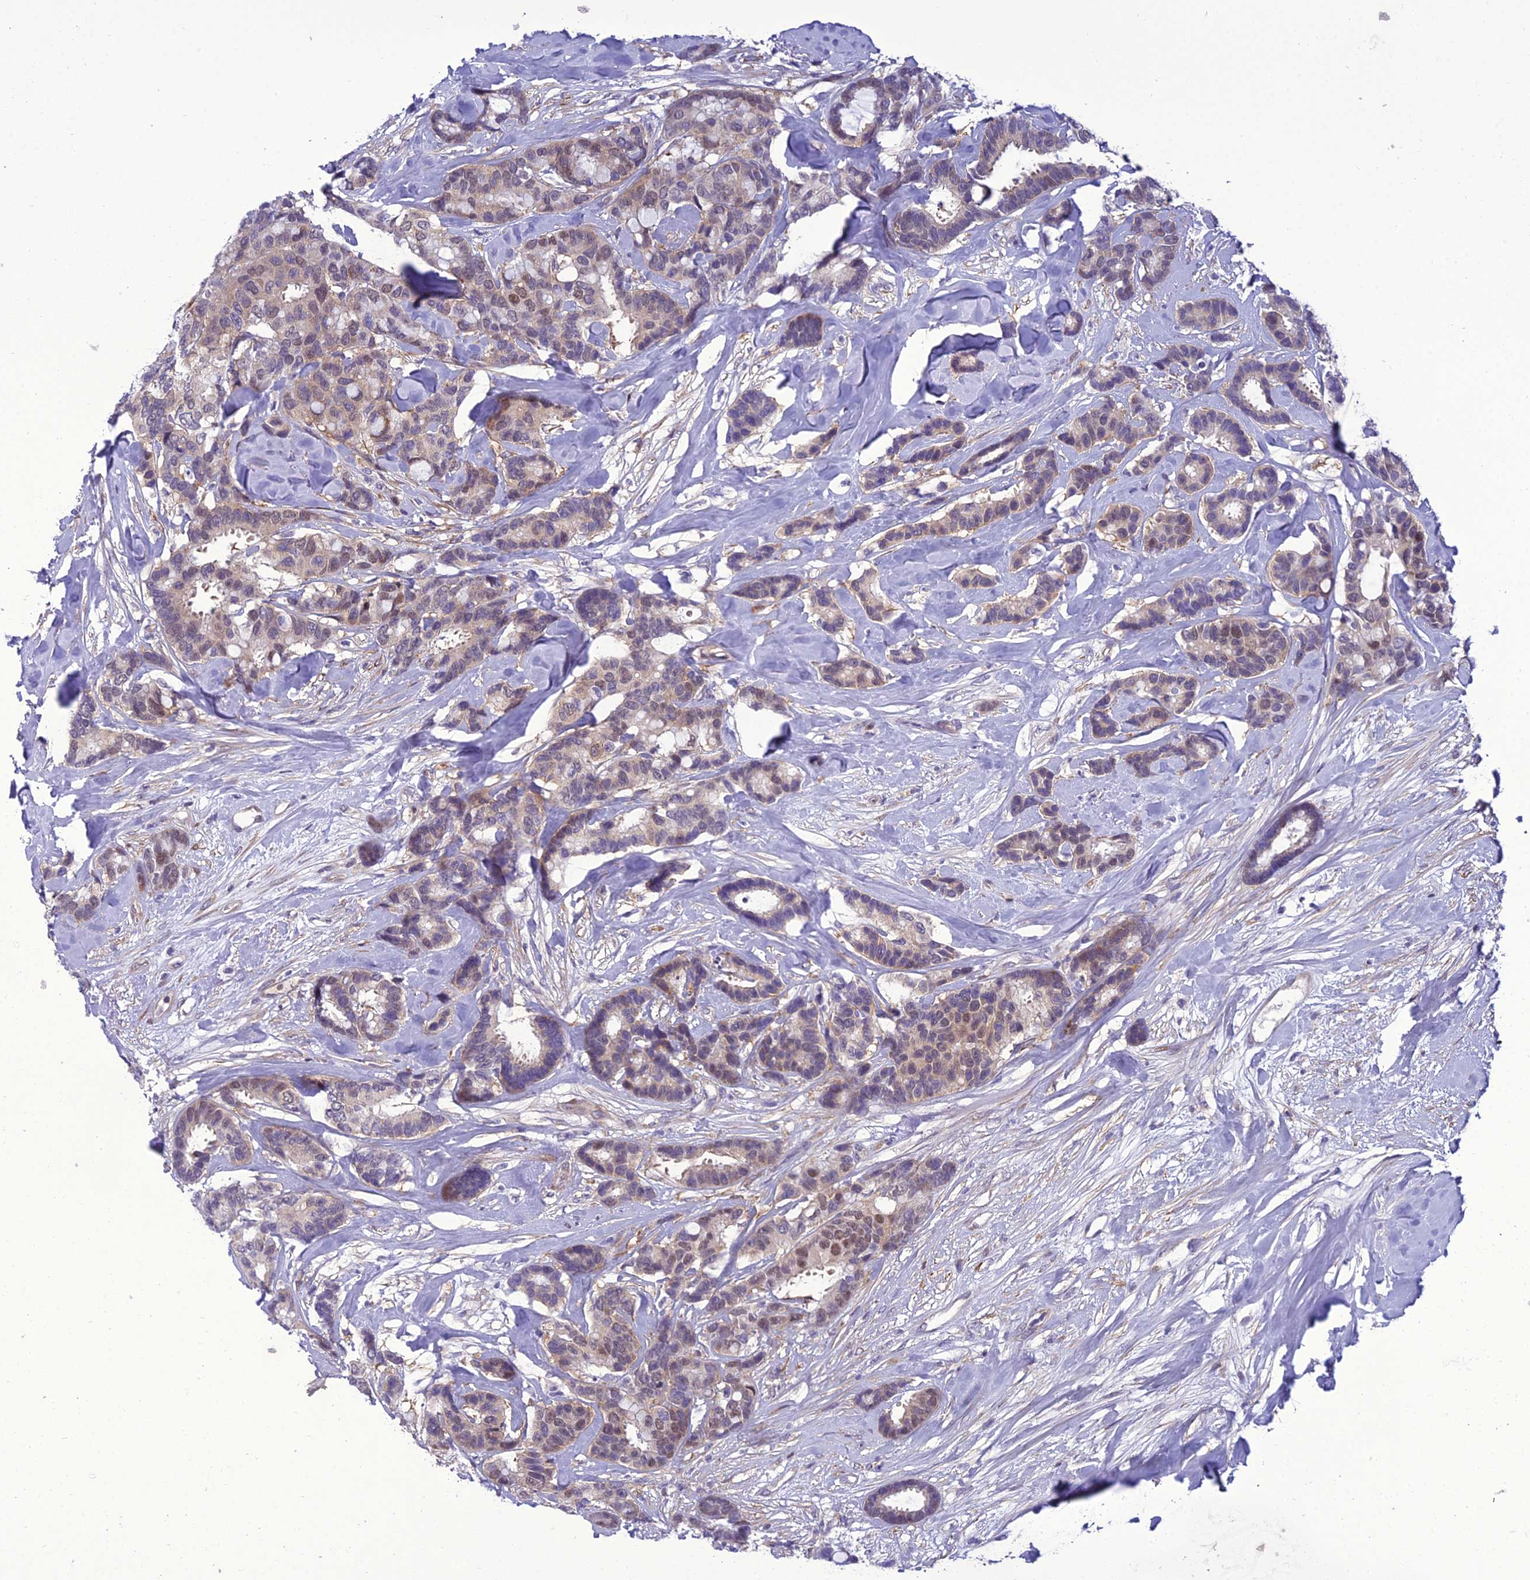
{"staining": {"intensity": "weak", "quantity": ">75%", "location": "cytoplasmic/membranous,nuclear"}, "tissue": "breast cancer", "cell_type": "Tumor cells", "image_type": "cancer", "snomed": [{"axis": "morphology", "description": "Duct carcinoma"}, {"axis": "topography", "description": "Breast"}], "caption": "Human invasive ductal carcinoma (breast) stained with a brown dye reveals weak cytoplasmic/membranous and nuclear positive staining in about >75% of tumor cells.", "gene": "GAB4", "patient": {"sex": "female", "age": 87}}